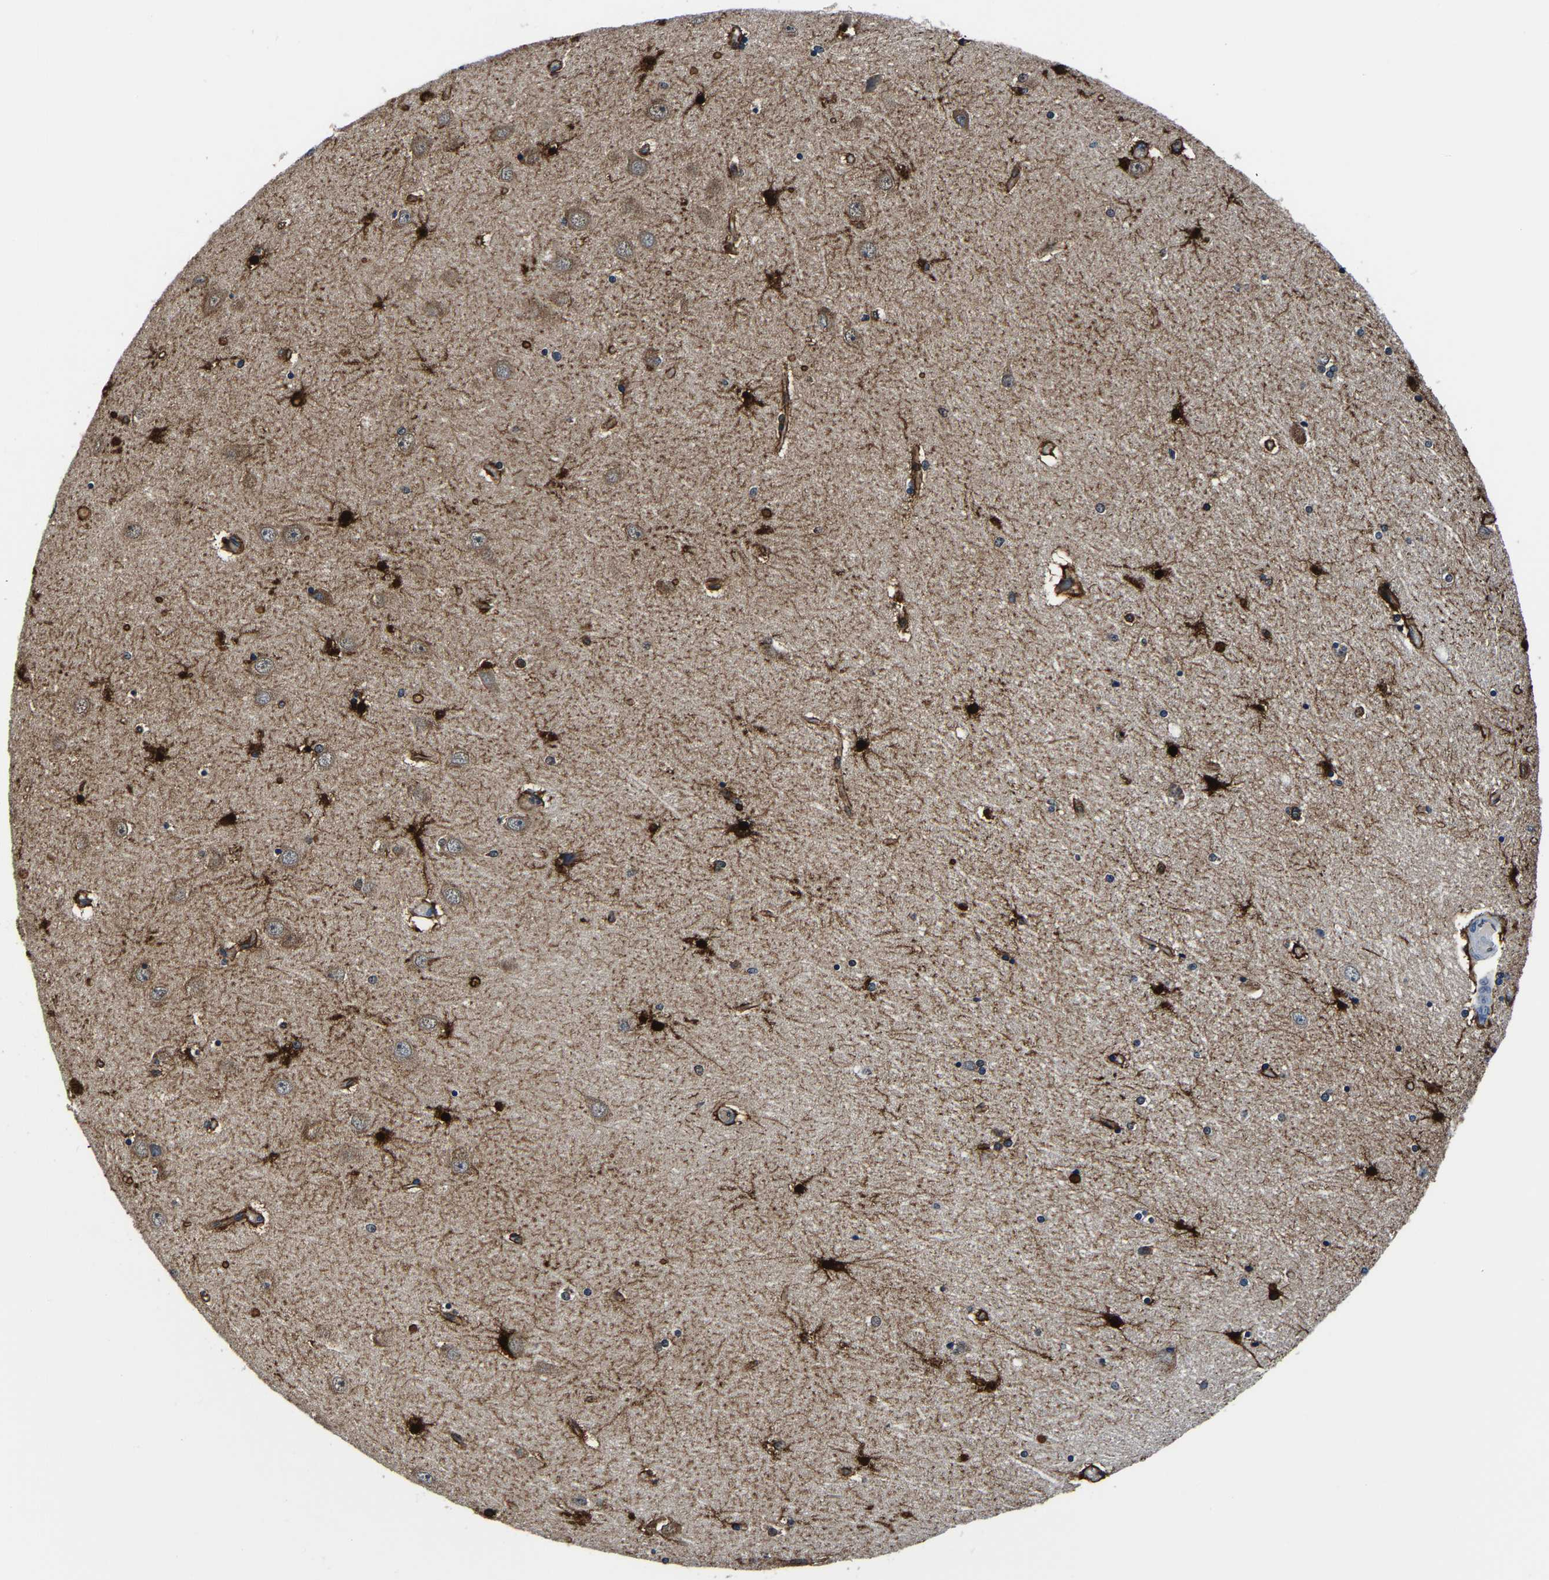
{"staining": {"intensity": "strong", "quantity": "25%-75%", "location": "cytoplasmic/membranous,nuclear"}, "tissue": "hippocampus", "cell_type": "Glial cells", "image_type": "normal", "snomed": [{"axis": "morphology", "description": "Normal tissue, NOS"}, {"axis": "topography", "description": "Hippocampus"}], "caption": "Glial cells display strong cytoplasmic/membranous,nuclear staining in about 25%-75% of cells in unremarkable hippocampus.", "gene": "S100A13", "patient": {"sex": "female", "age": 54}}